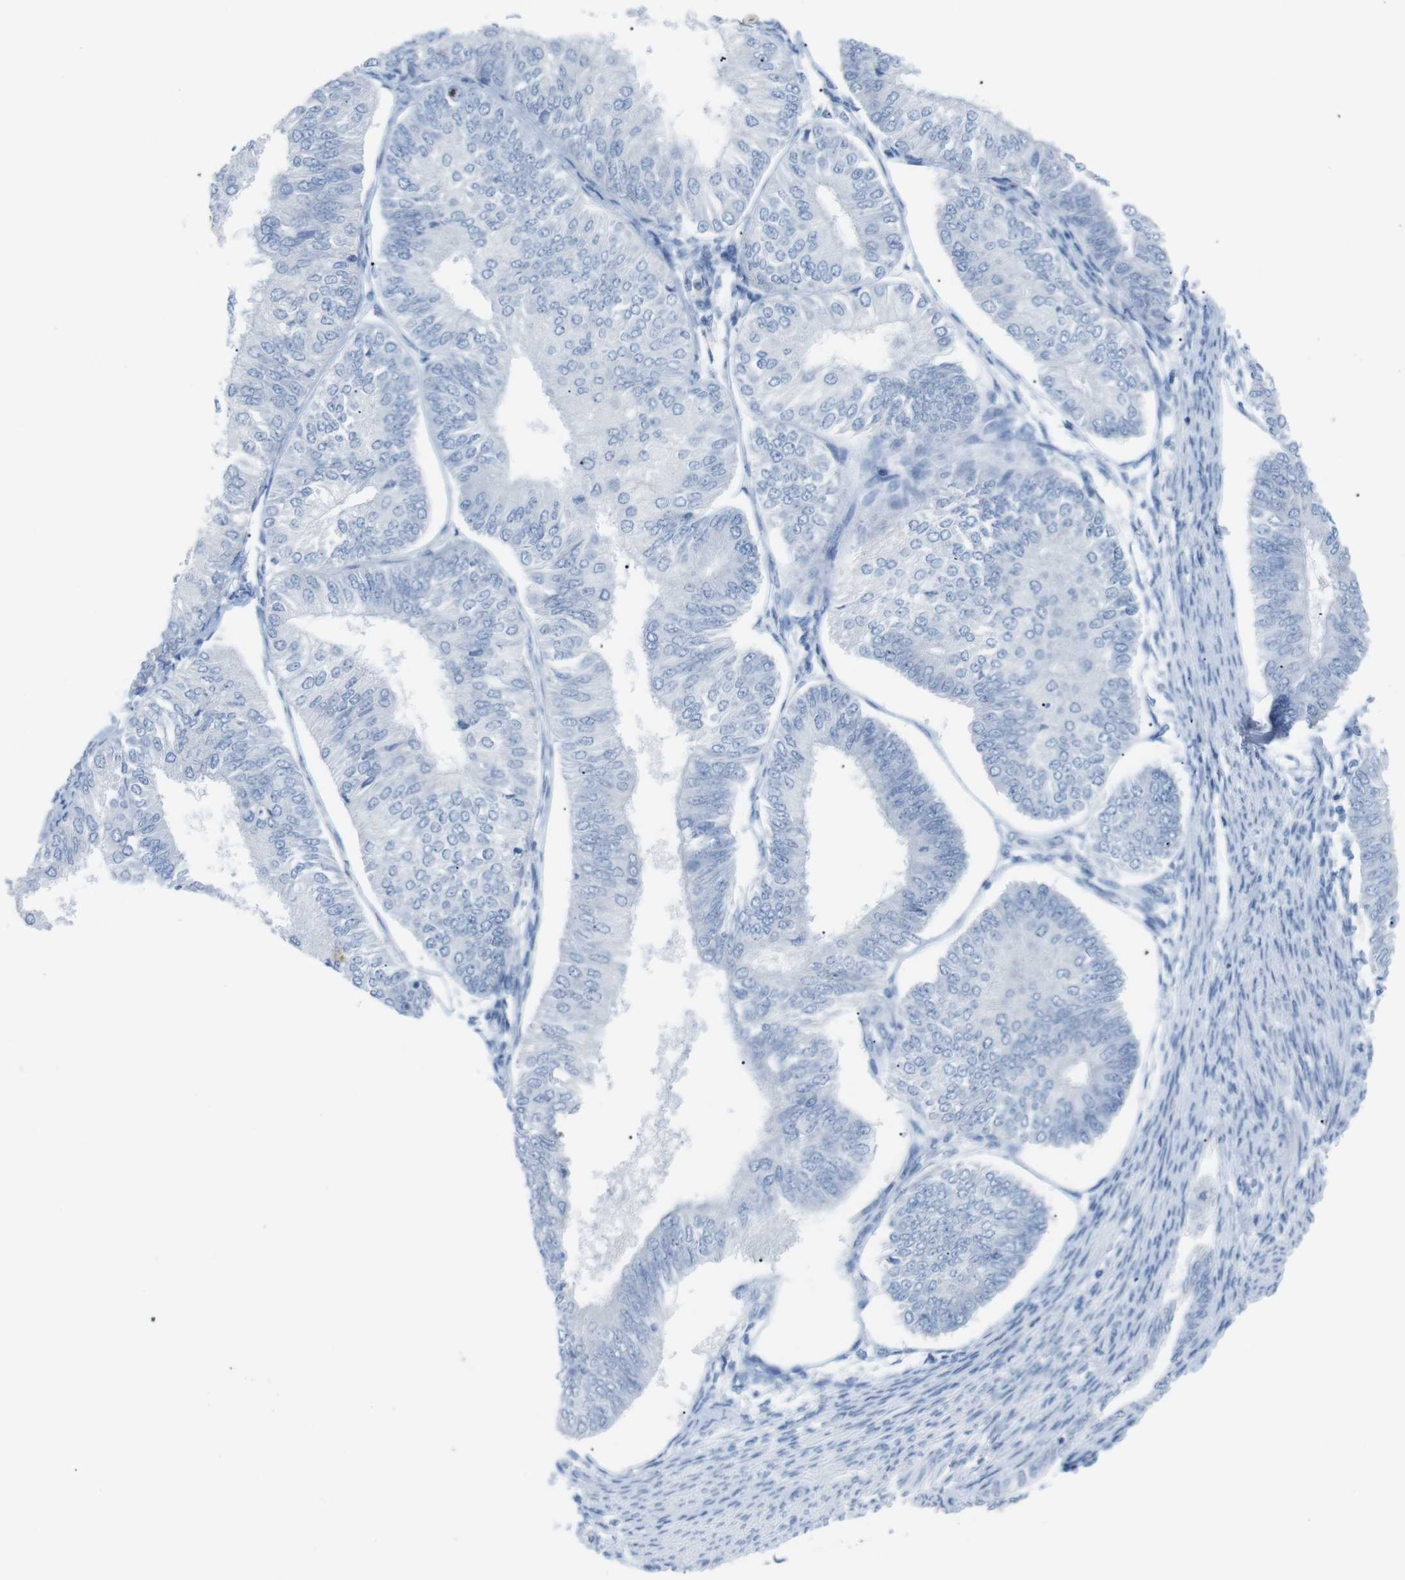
{"staining": {"intensity": "negative", "quantity": "none", "location": "none"}, "tissue": "endometrial cancer", "cell_type": "Tumor cells", "image_type": "cancer", "snomed": [{"axis": "morphology", "description": "Adenocarcinoma, NOS"}, {"axis": "topography", "description": "Endometrium"}], "caption": "Tumor cells are negative for protein expression in human endometrial adenocarcinoma.", "gene": "HBG2", "patient": {"sex": "female", "age": 58}}